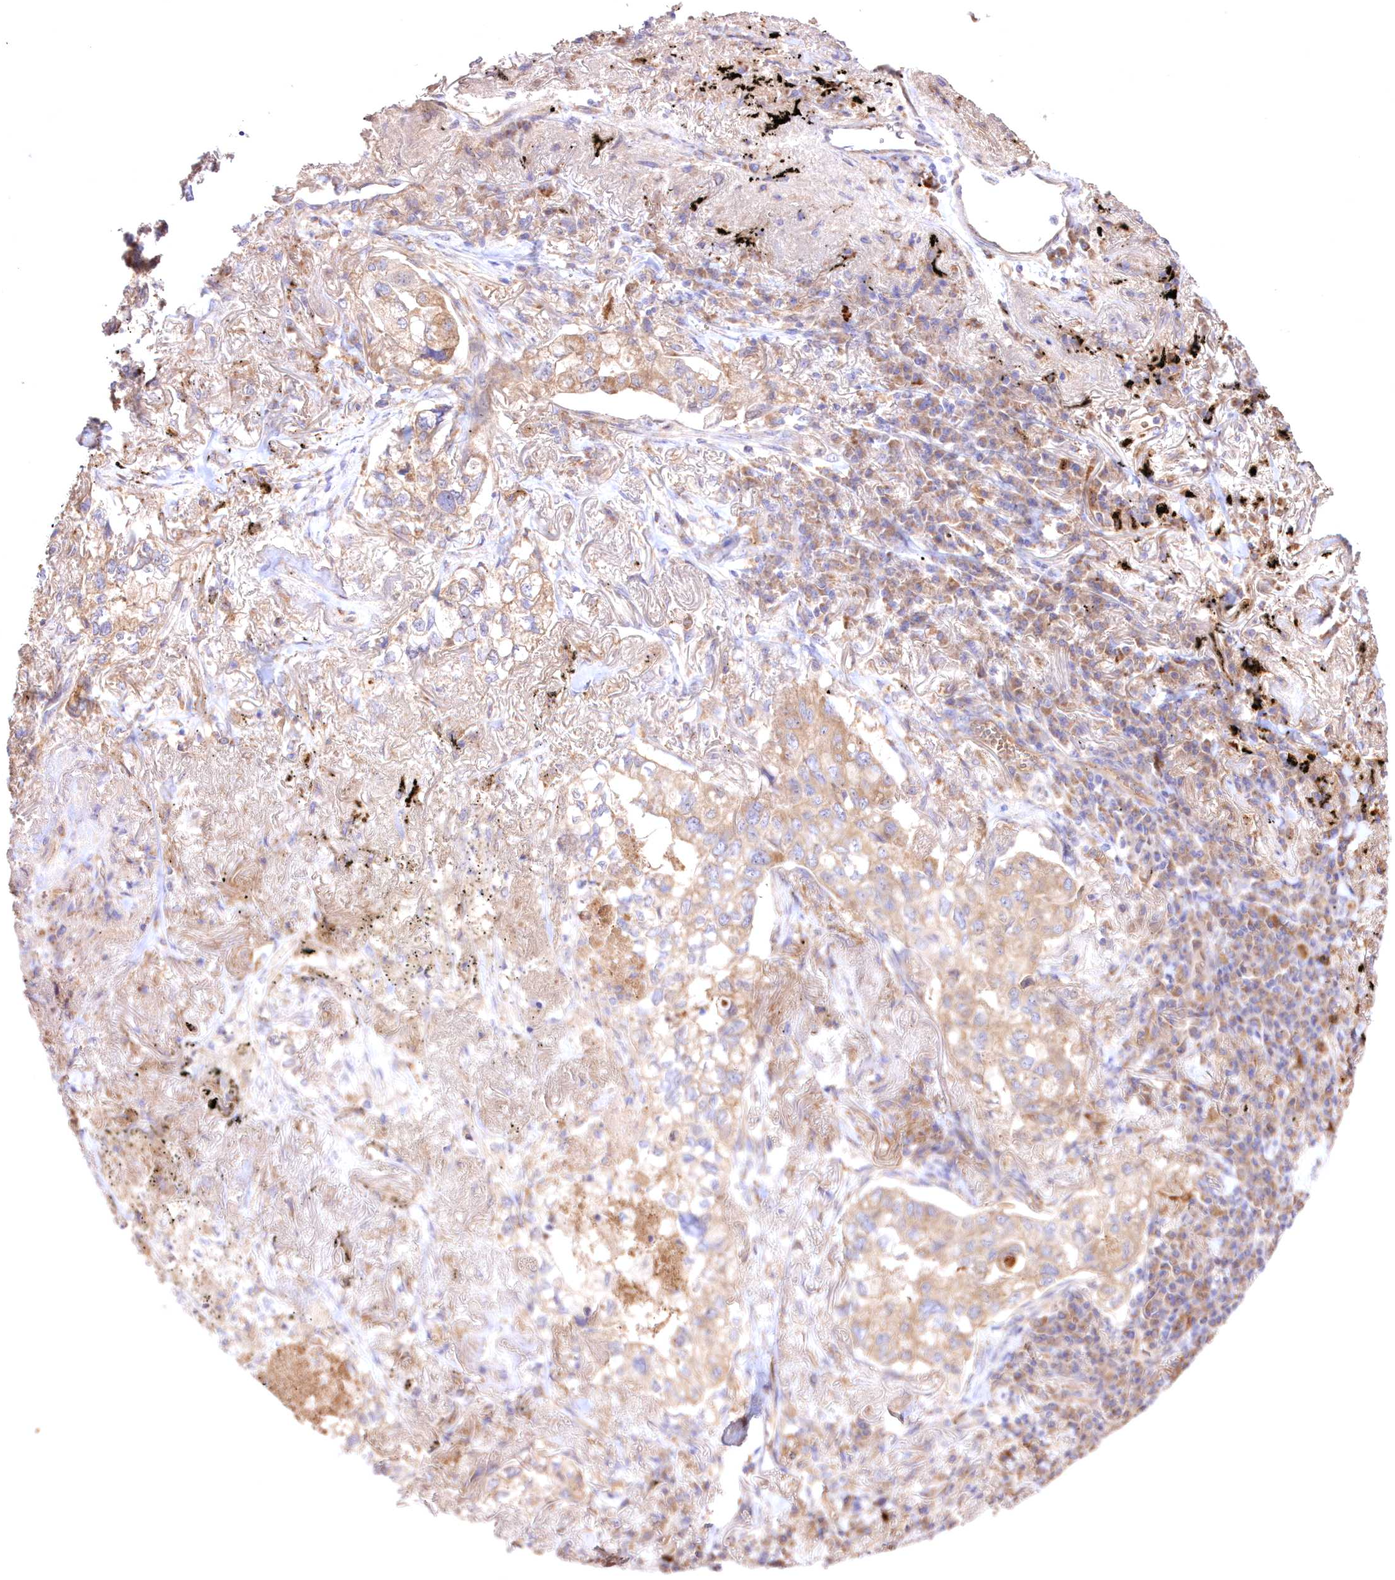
{"staining": {"intensity": "weak", "quantity": "25%-75%", "location": "cytoplasmic/membranous"}, "tissue": "lung cancer", "cell_type": "Tumor cells", "image_type": "cancer", "snomed": [{"axis": "morphology", "description": "Adenocarcinoma, NOS"}, {"axis": "topography", "description": "Lung"}], "caption": "Lung cancer (adenocarcinoma) stained with a protein marker exhibits weak staining in tumor cells.", "gene": "FCHO2", "patient": {"sex": "male", "age": 65}}